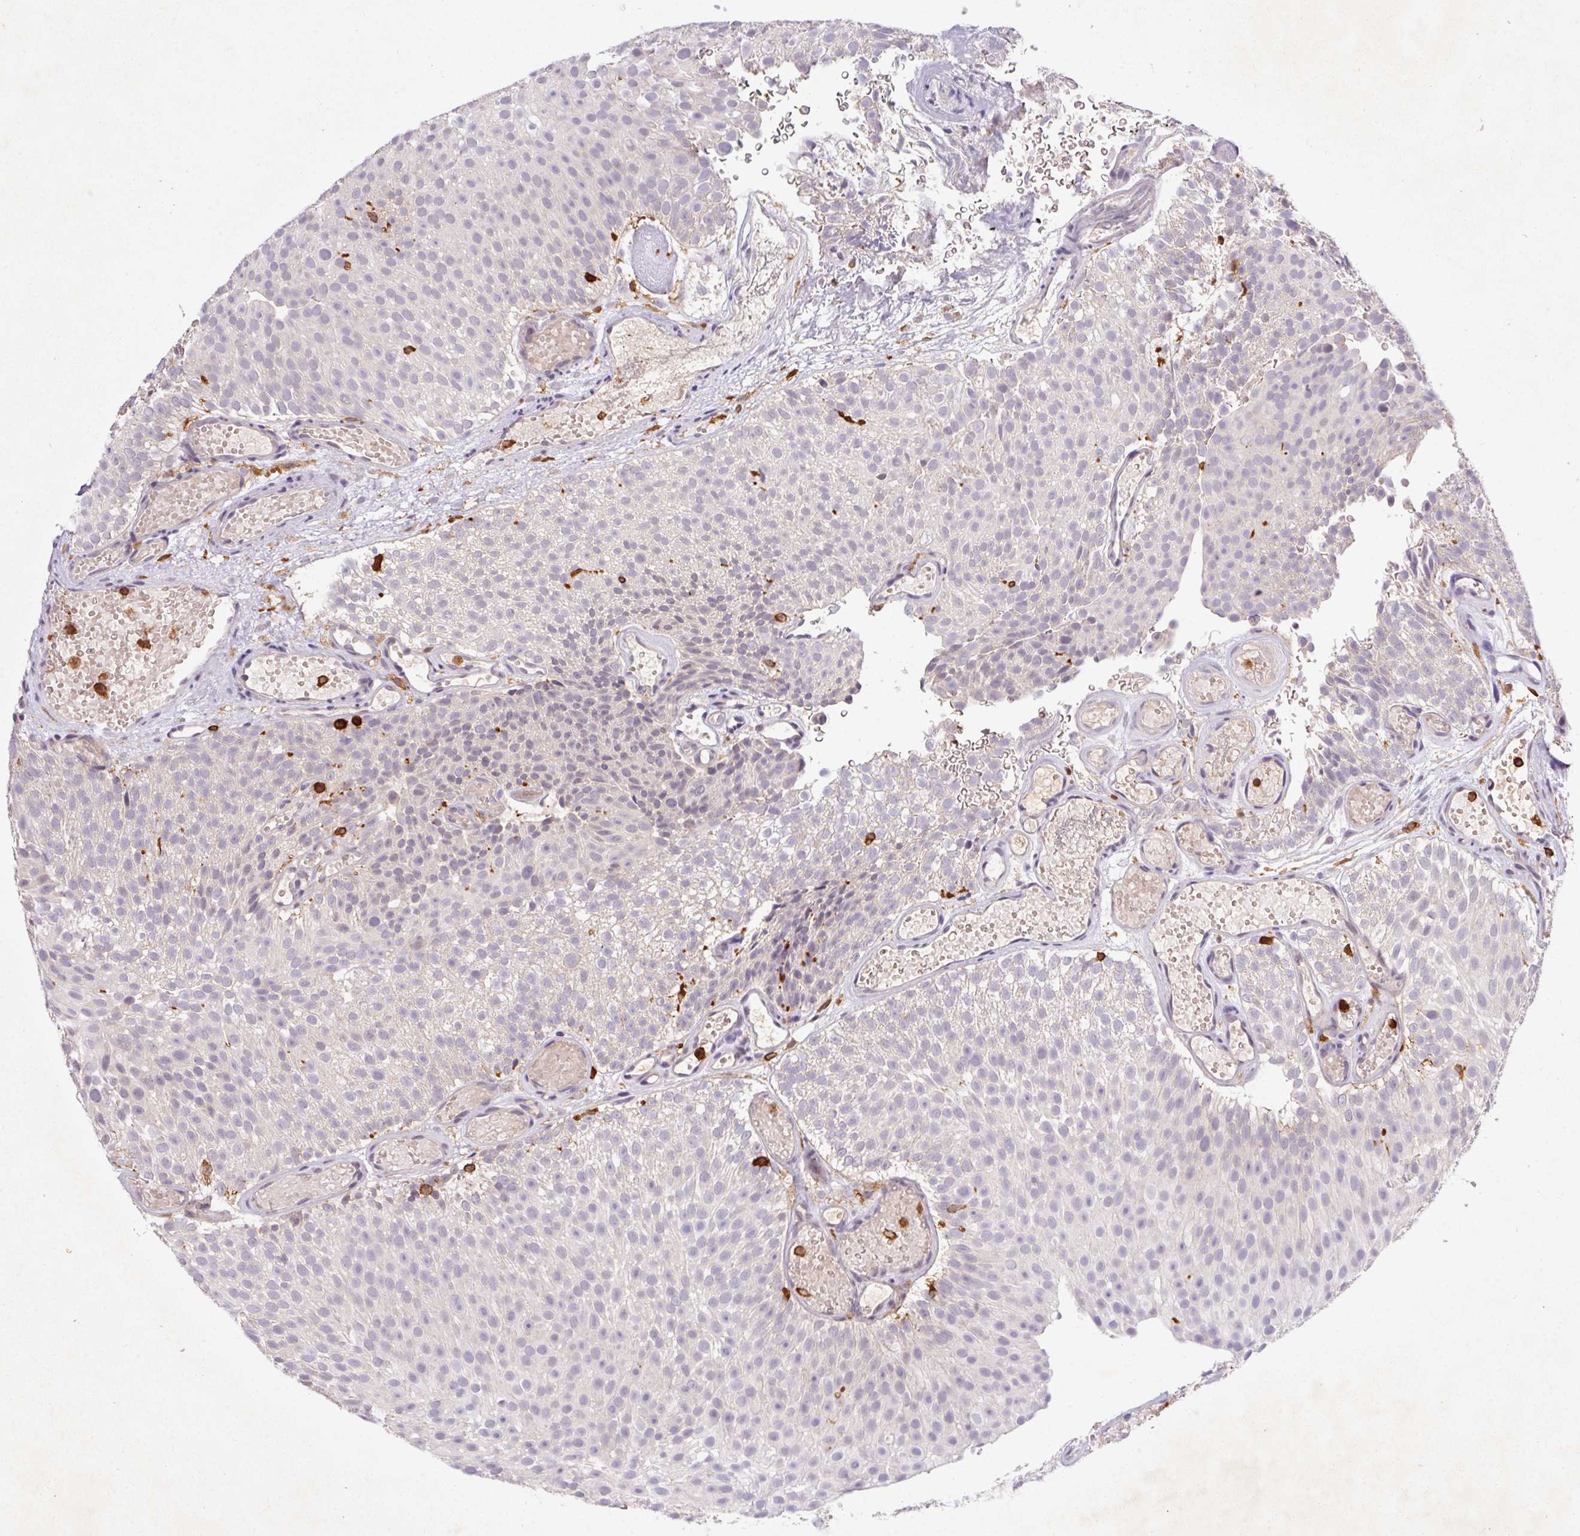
{"staining": {"intensity": "negative", "quantity": "none", "location": "none"}, "tissue": "urothelial cancer", "cell_type": "Tumor cells", "image_type": "cancer", "snomed": [{"axis": "morphology", "description": "Urothelial carcinoma, Low grade"}, {"axis": "topography", "description": "Urinary bladder"}], "caption": "Micrograph shows no protein positivity in tumor cells of urothelial carcinoma (low-grade) tissue.", "gene": "APBB1IP", "patient": {"sex": "male", "age": 78}}